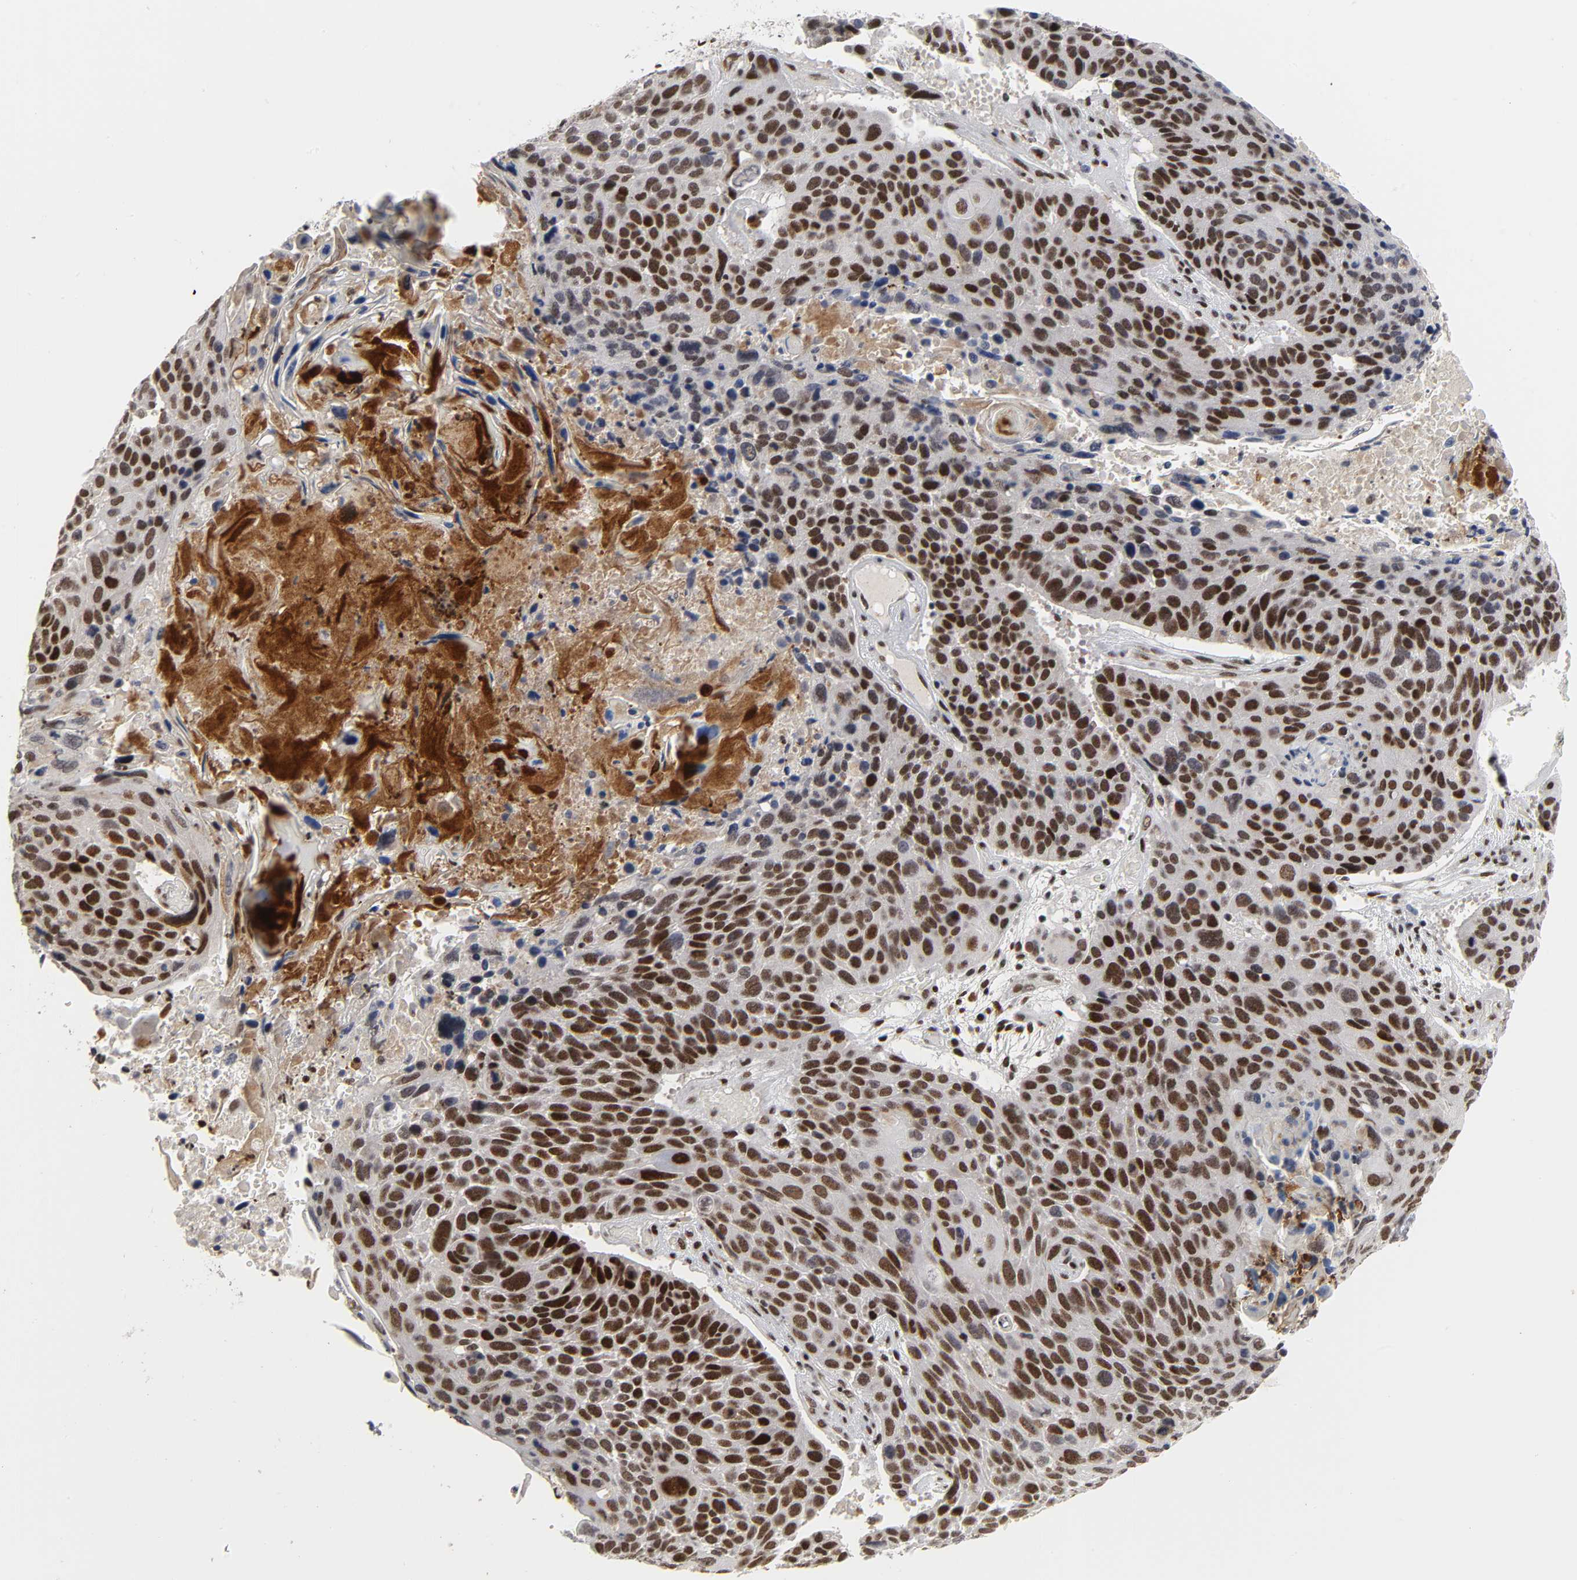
{"staining": {"intensity": "strong", "quantity": ">75%", "location": "nuclear"}, "tissue": "lung cancer", "cell_type": "Tumor cells", "image_type": "cancer", "snomed": [{"axis": "morphology", "description": "Squamous cell carcinoma, NOS"}, {"axis": "topography", "description": "Lung"}], "caption": "A photomicrograph of lung cancer stained for a protein reveals strong nuclear brown staining in tumor cells. The staining is performed using DAB brown chromogen to label protein expression. The nuclei are counter-stained blue using hematoxylin.", "gene": "CREBBP", "patient": {"sex": "male", "age": 68}}